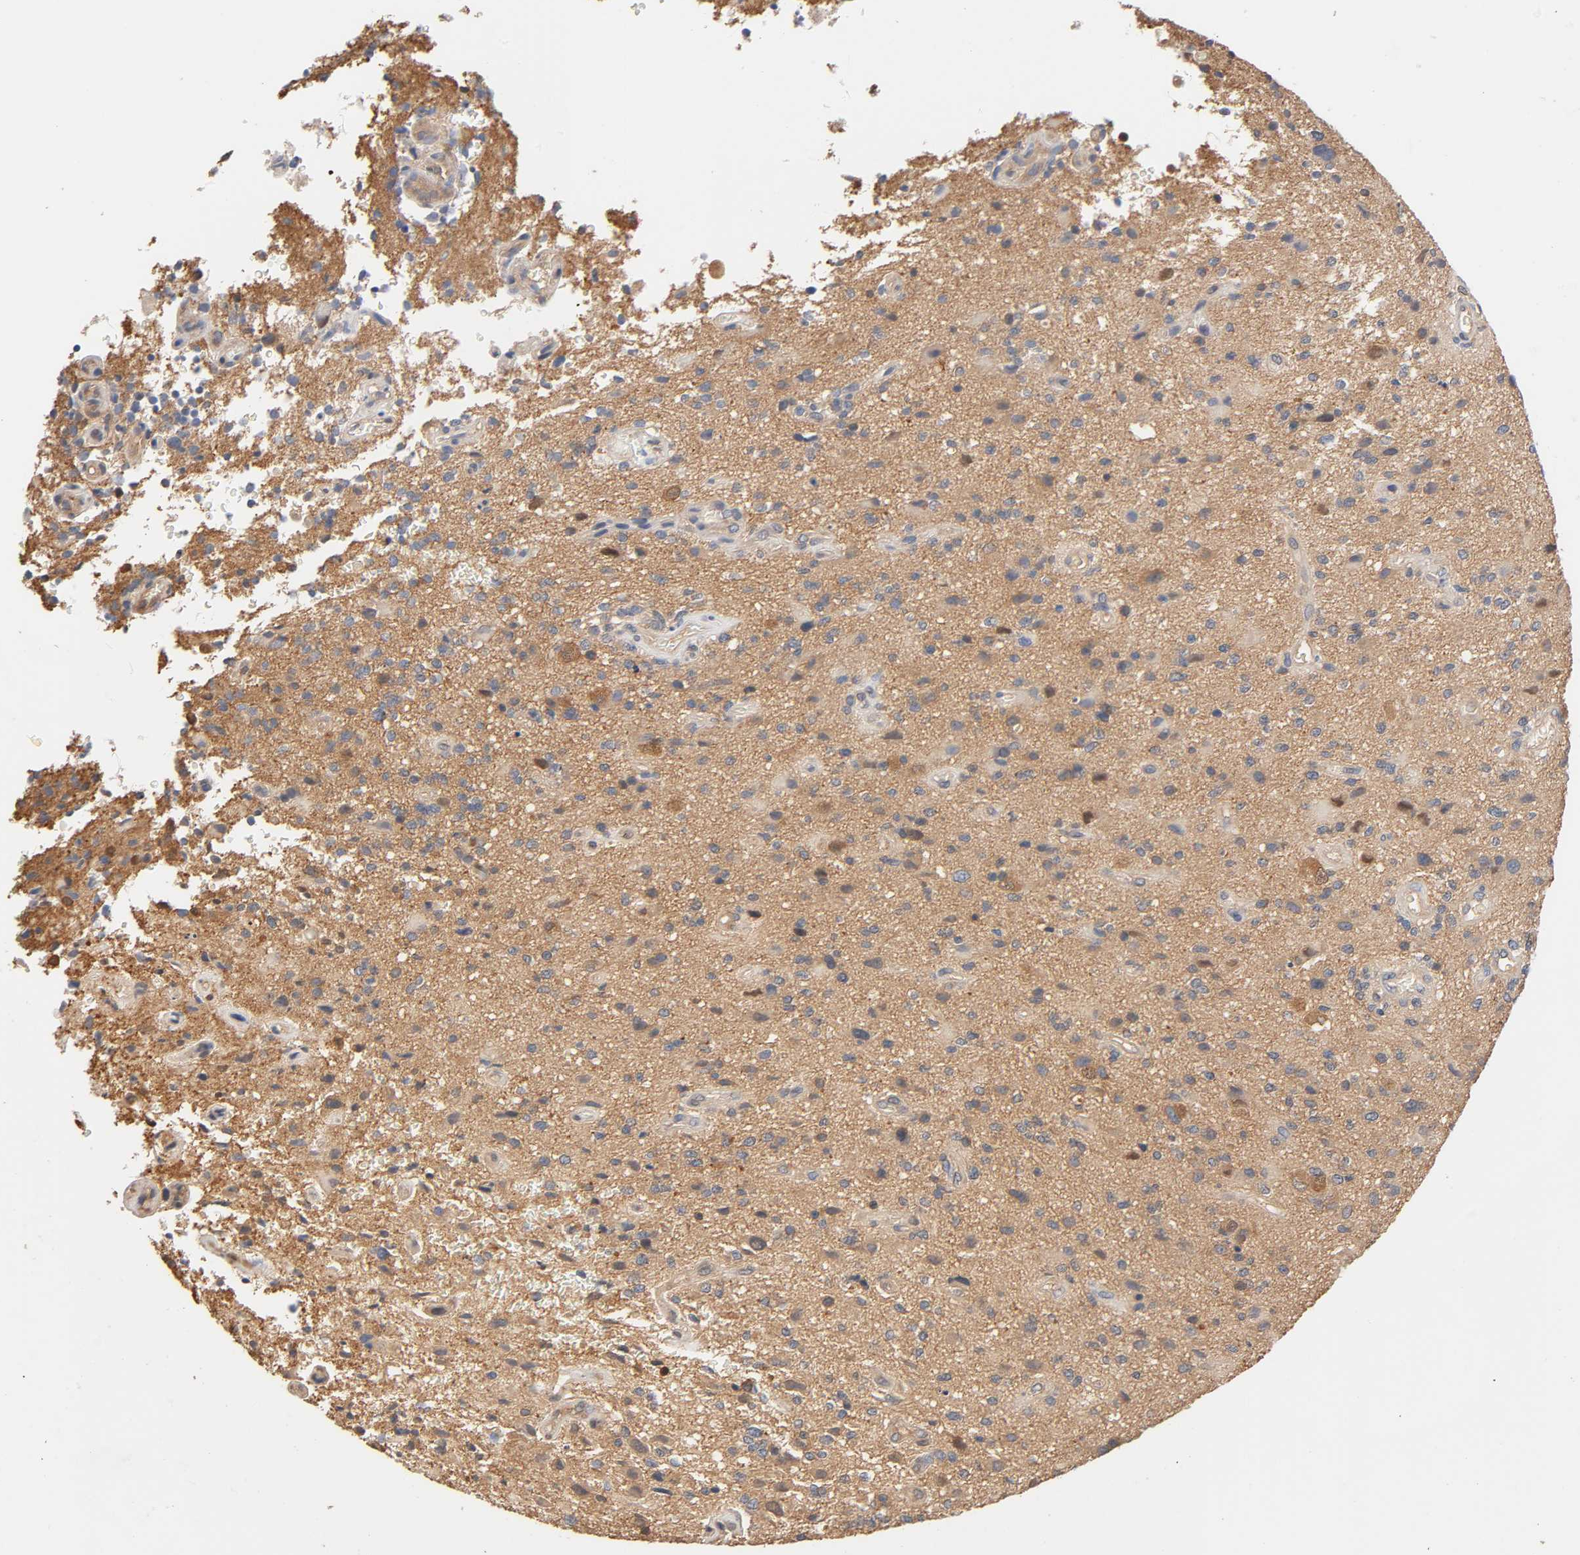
{"staining": {"intensity": "moderate", "quantity": "<25%", "location": "cytoplasmic/membranous"}, "tissue": "glioma", "cell_type": "Tumor cells", "image_type": "cancer", "snomed": [{"axis": "morphology", "description": "Normal tissue, NOS"}, {"axis": "morphology", "description": "Glioma, malignant, High grade"}, {"axis": "topography", "description": "Cerebral cortex"}], "caption": "A low amount of moderate cytoplasmic/membranous staining is seen in approximately <25% of tumor cells in glioma tissue.", "gene": "ALDOA", "patient": {"sex": "male", "age": 75}}